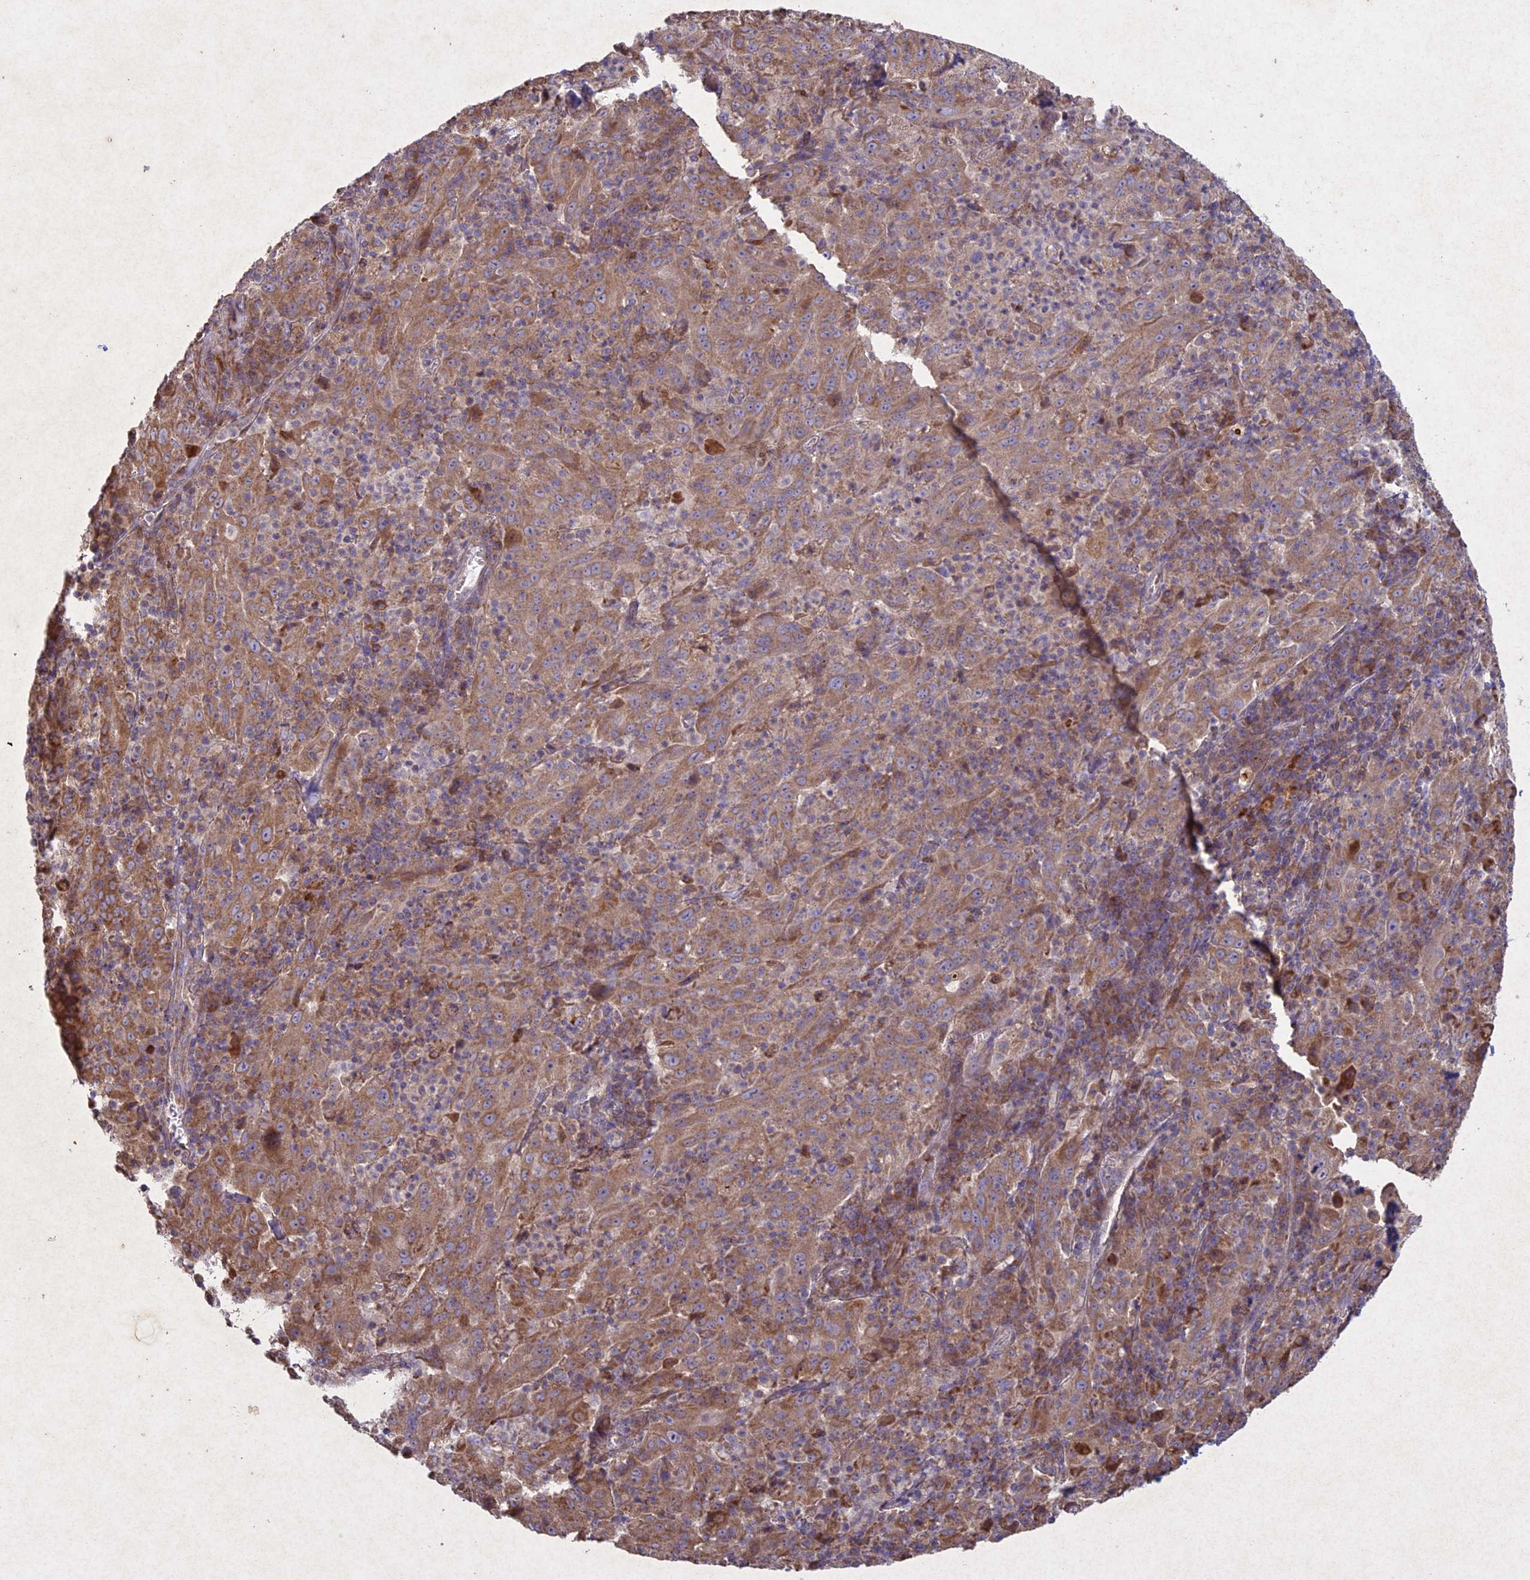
{"staining": {"intensity": "moderate", "quantity": ">75%", "location": "cytoplasmic/membranous"}, "tissue": "pancreatic cancer", "cell_type": "Tumor cells", "image_type": "cancer", "snomed": [{"axis": "morphology", "description": "Adenocarcinoma, NOS"}, {"axis": "topography", "description": "Pancreas"}], "caption": "The micrograph exhibits immunohistochemical staining of adenocarcinoma (pancreatic). There is moderate cytoplasmic/membranous expression is present in about >75% of tumor cells.", "gene": "CIAO2B", "patient": {"sex": "male", "age": 63}}